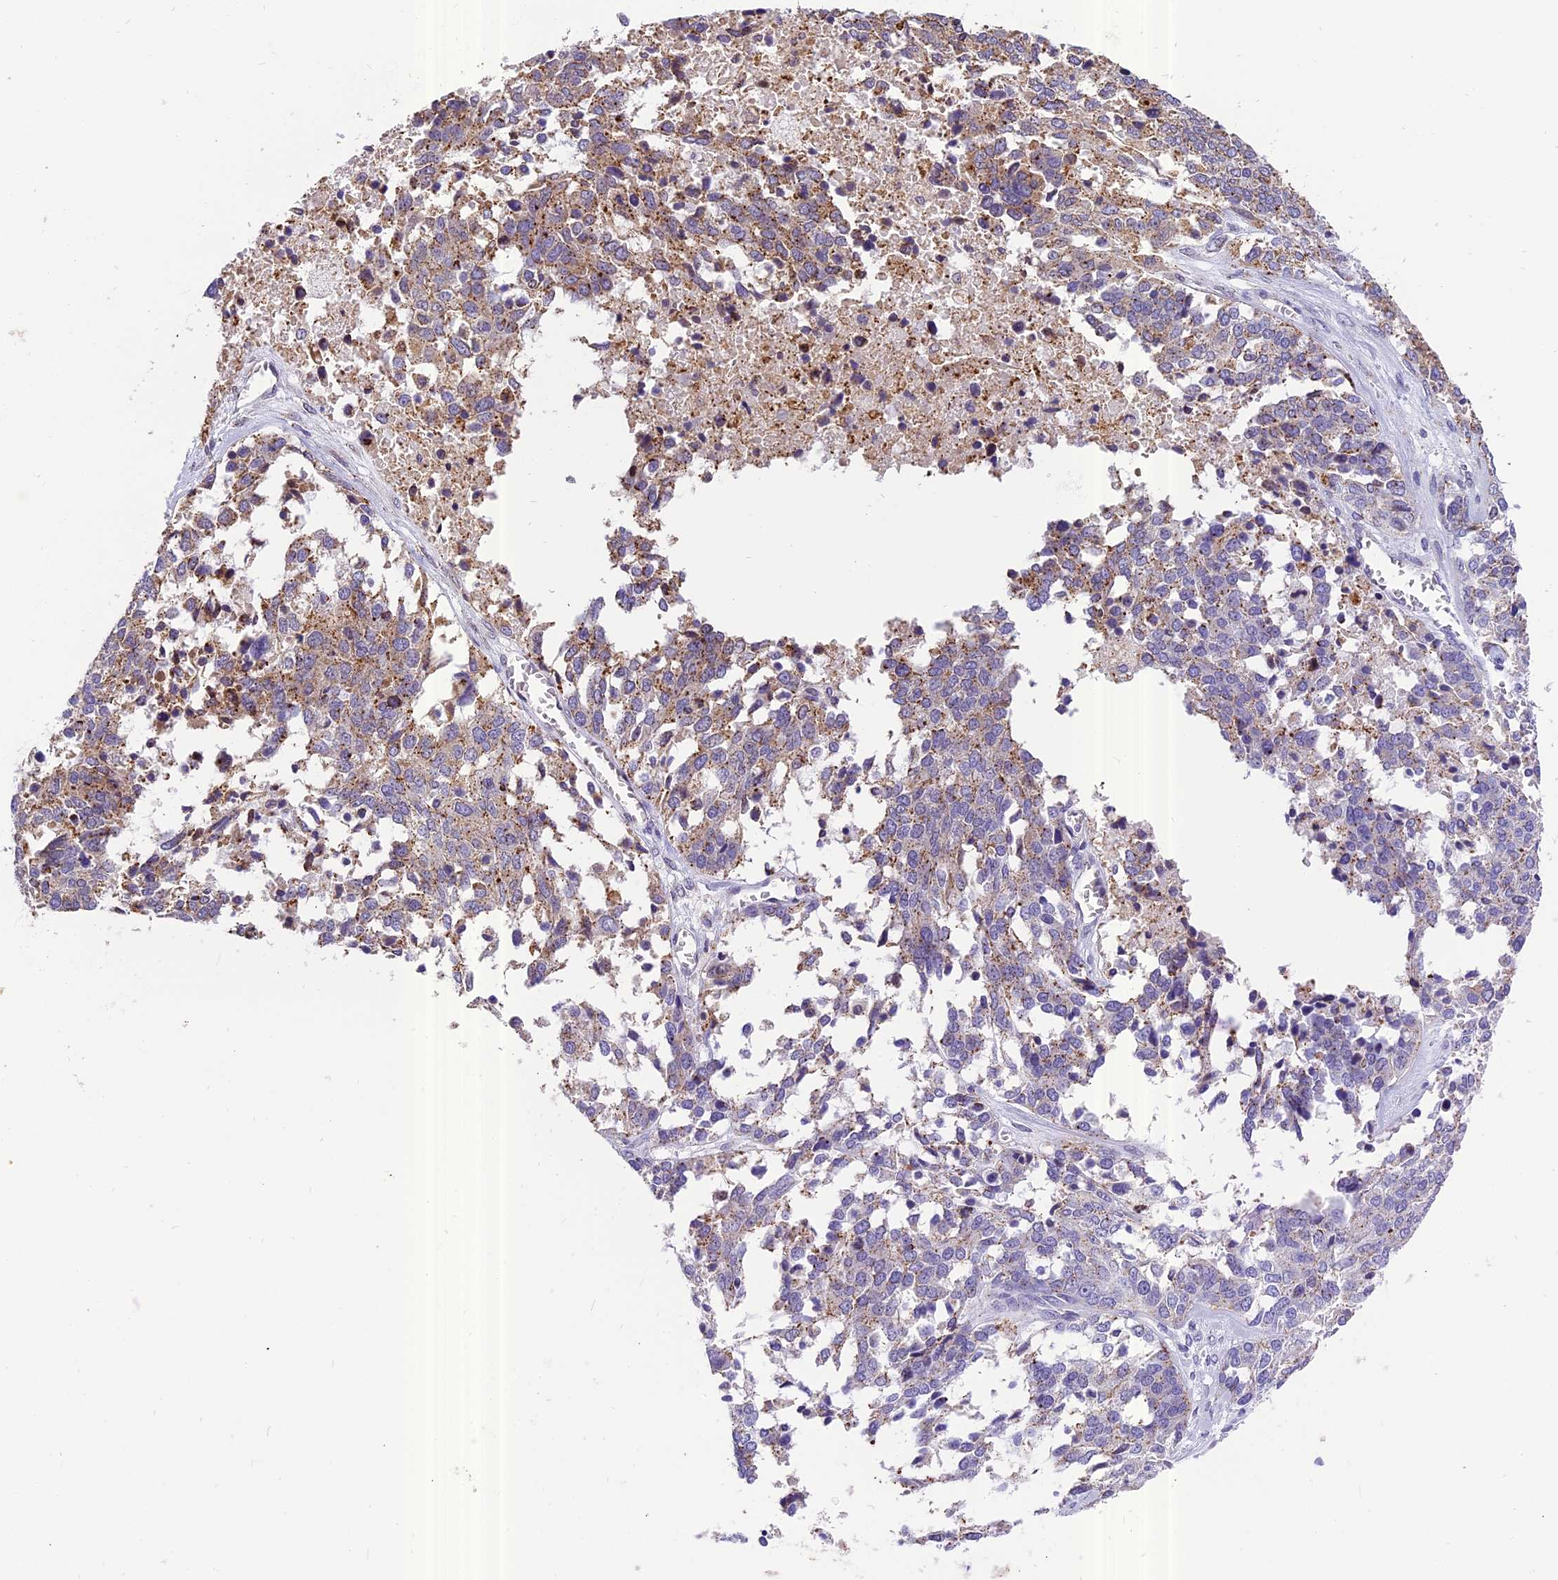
{"staining": {"intensity": "moderate", "quantity": "<25%", "location": "cytoplasmic/membranous"}, "tissue": "ovarian cancer", "cell_type": "Tumor cells", "image_type": "cancer", "snomed": [{"axis": "morphology", "description": "Cystadenocarcinoma, serous, NOS"}, {"axis": "topography", "description": "Ovary"}], "caption": "Immunohistochemical staining of human ovarian cancer (serous cystadenocarcinoma) shows low levels of moderate cytoplasmic/membranous protein expression in about <25% of tumor cells.", "gene": "CHMP2A", "patient": {"sex": "female", "age": 44}}